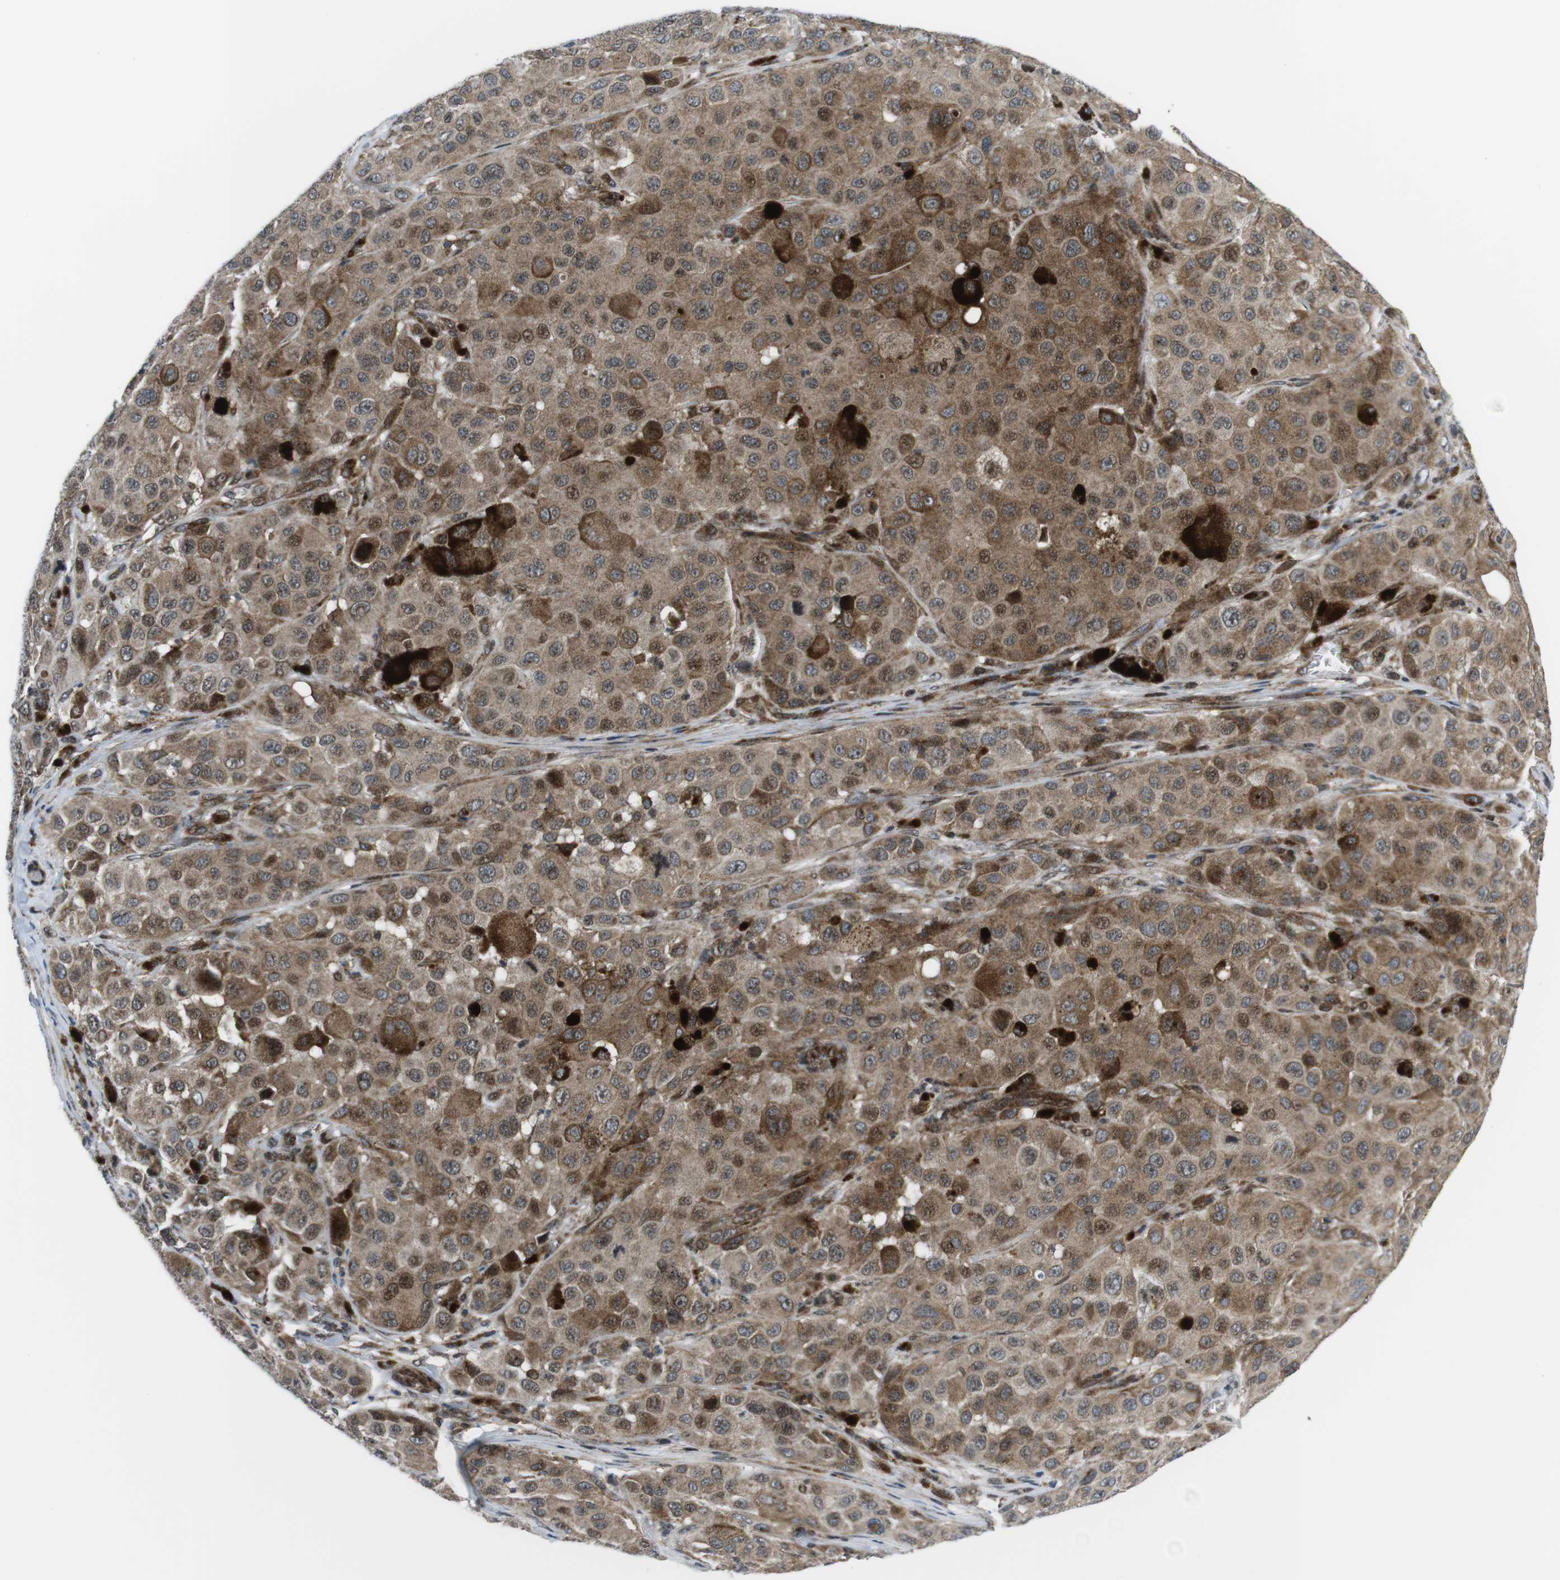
{"staining": {"intensity": "moderate", "quantity": "25%-75%", "location": "cytoplasmic/membranous"}, "tissue": "melanoma", "cell_type": "Tumor cells", "image_type": "cancer", "snomed": [{"axis": "morphology", "description": "Malignant melanoma, NOS"}, {"axis": "topography", "description": "Skin"}], "caption": "Tumor cells reveal medium levels of moderate cytoplasmic/membranous staining in approximately 25%-75% of cells in melanoma.", "gene": "CUL7", "patient": {"sex": "male", "age": 96}}